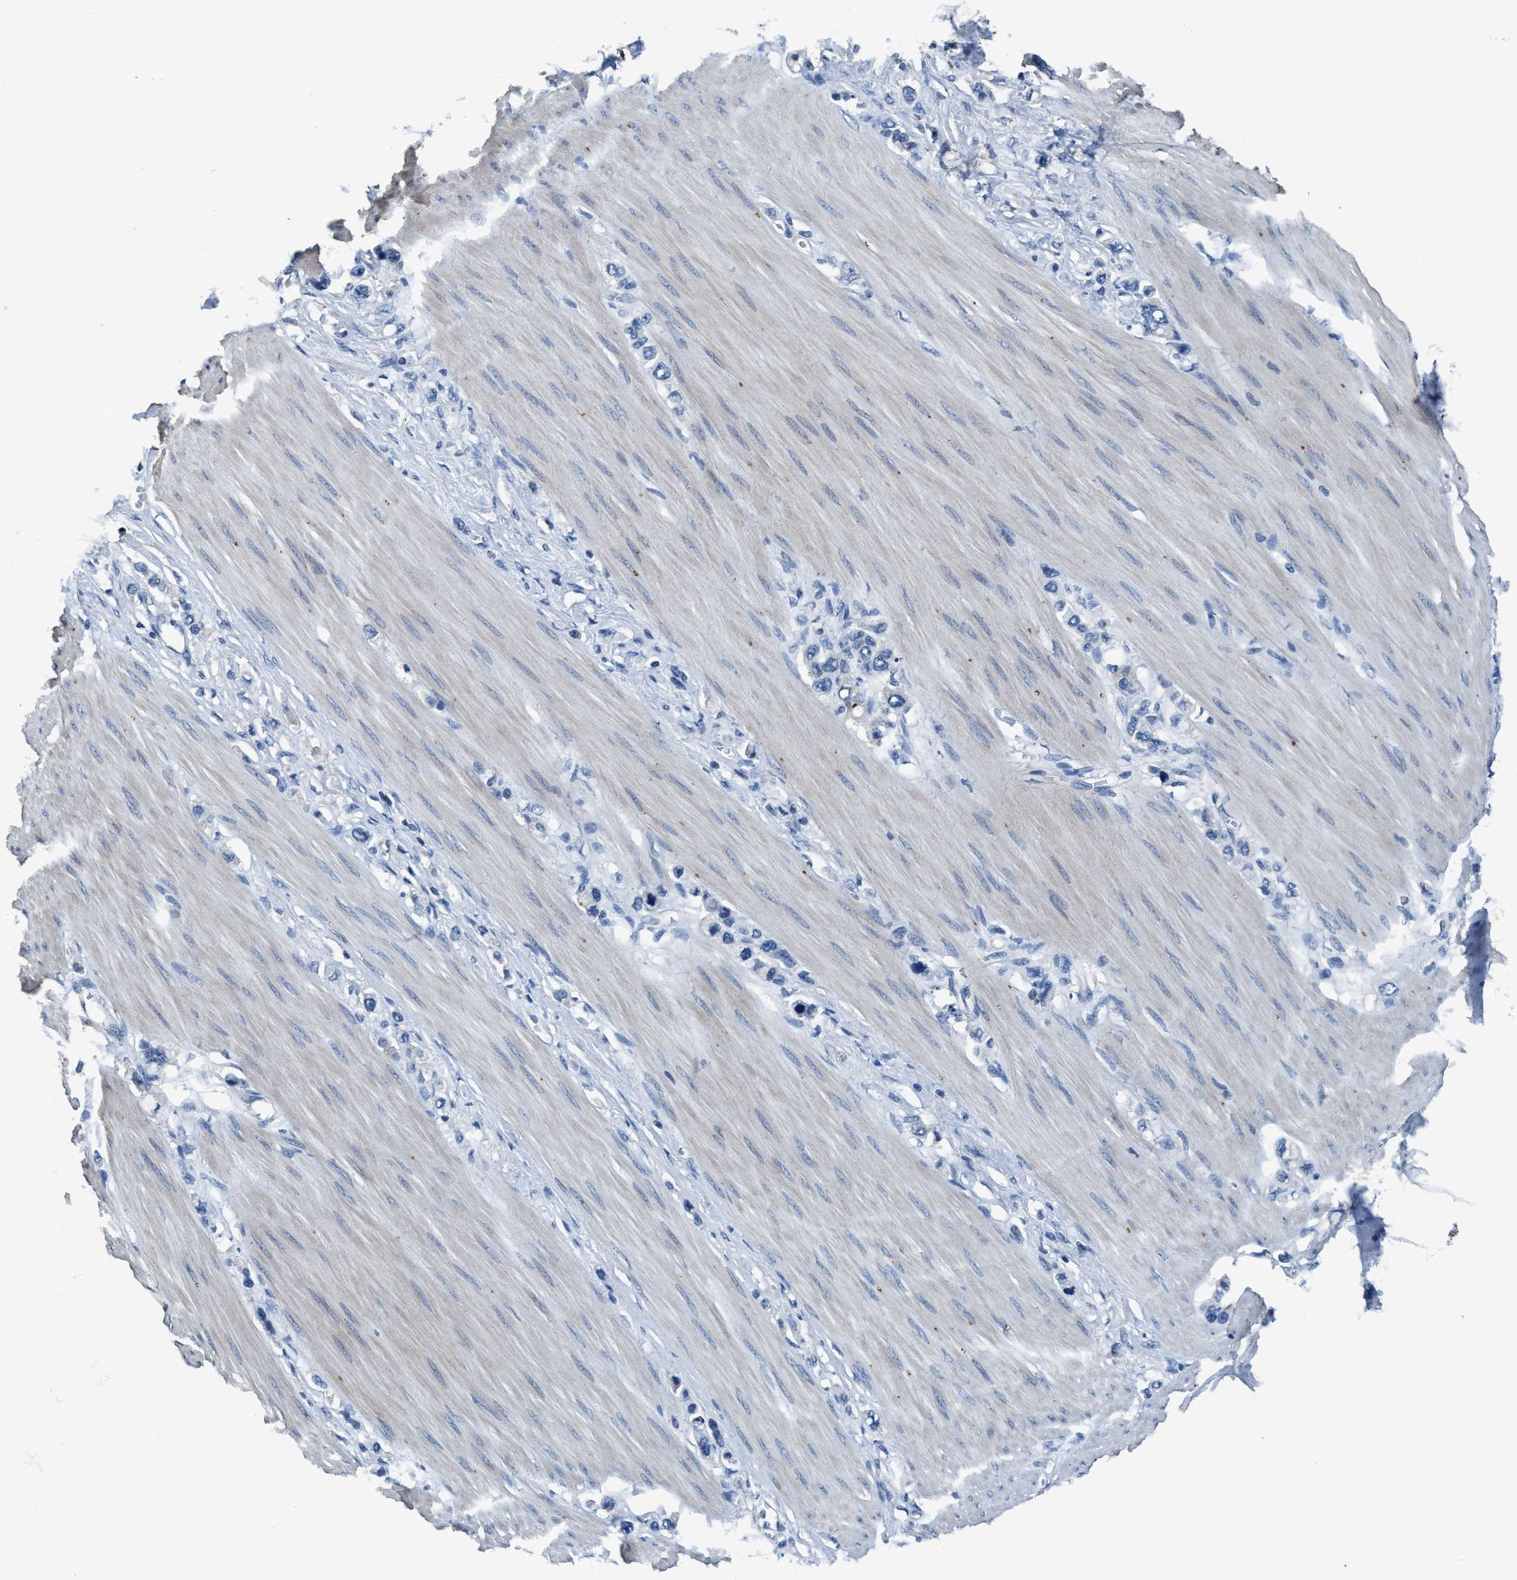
{"staining": {"intensity": "negative", "quantity": "none", "location": "none"}, "tissue": "stomach cancer", "cell_type": "Tumor cells", "image_type": "cancer", "snomed": [{"axis": "morphology", "description": "Adenocarcinoma, NOS"}, {"axis": "topography", "description": "Stomach"}], "caption": "The micrograph shows no significant expression in tumor cells of stomach cancer (adenocarcinoma).", "gene": "ANKFN1", "patient": {"sex": "female", "age": 65}}